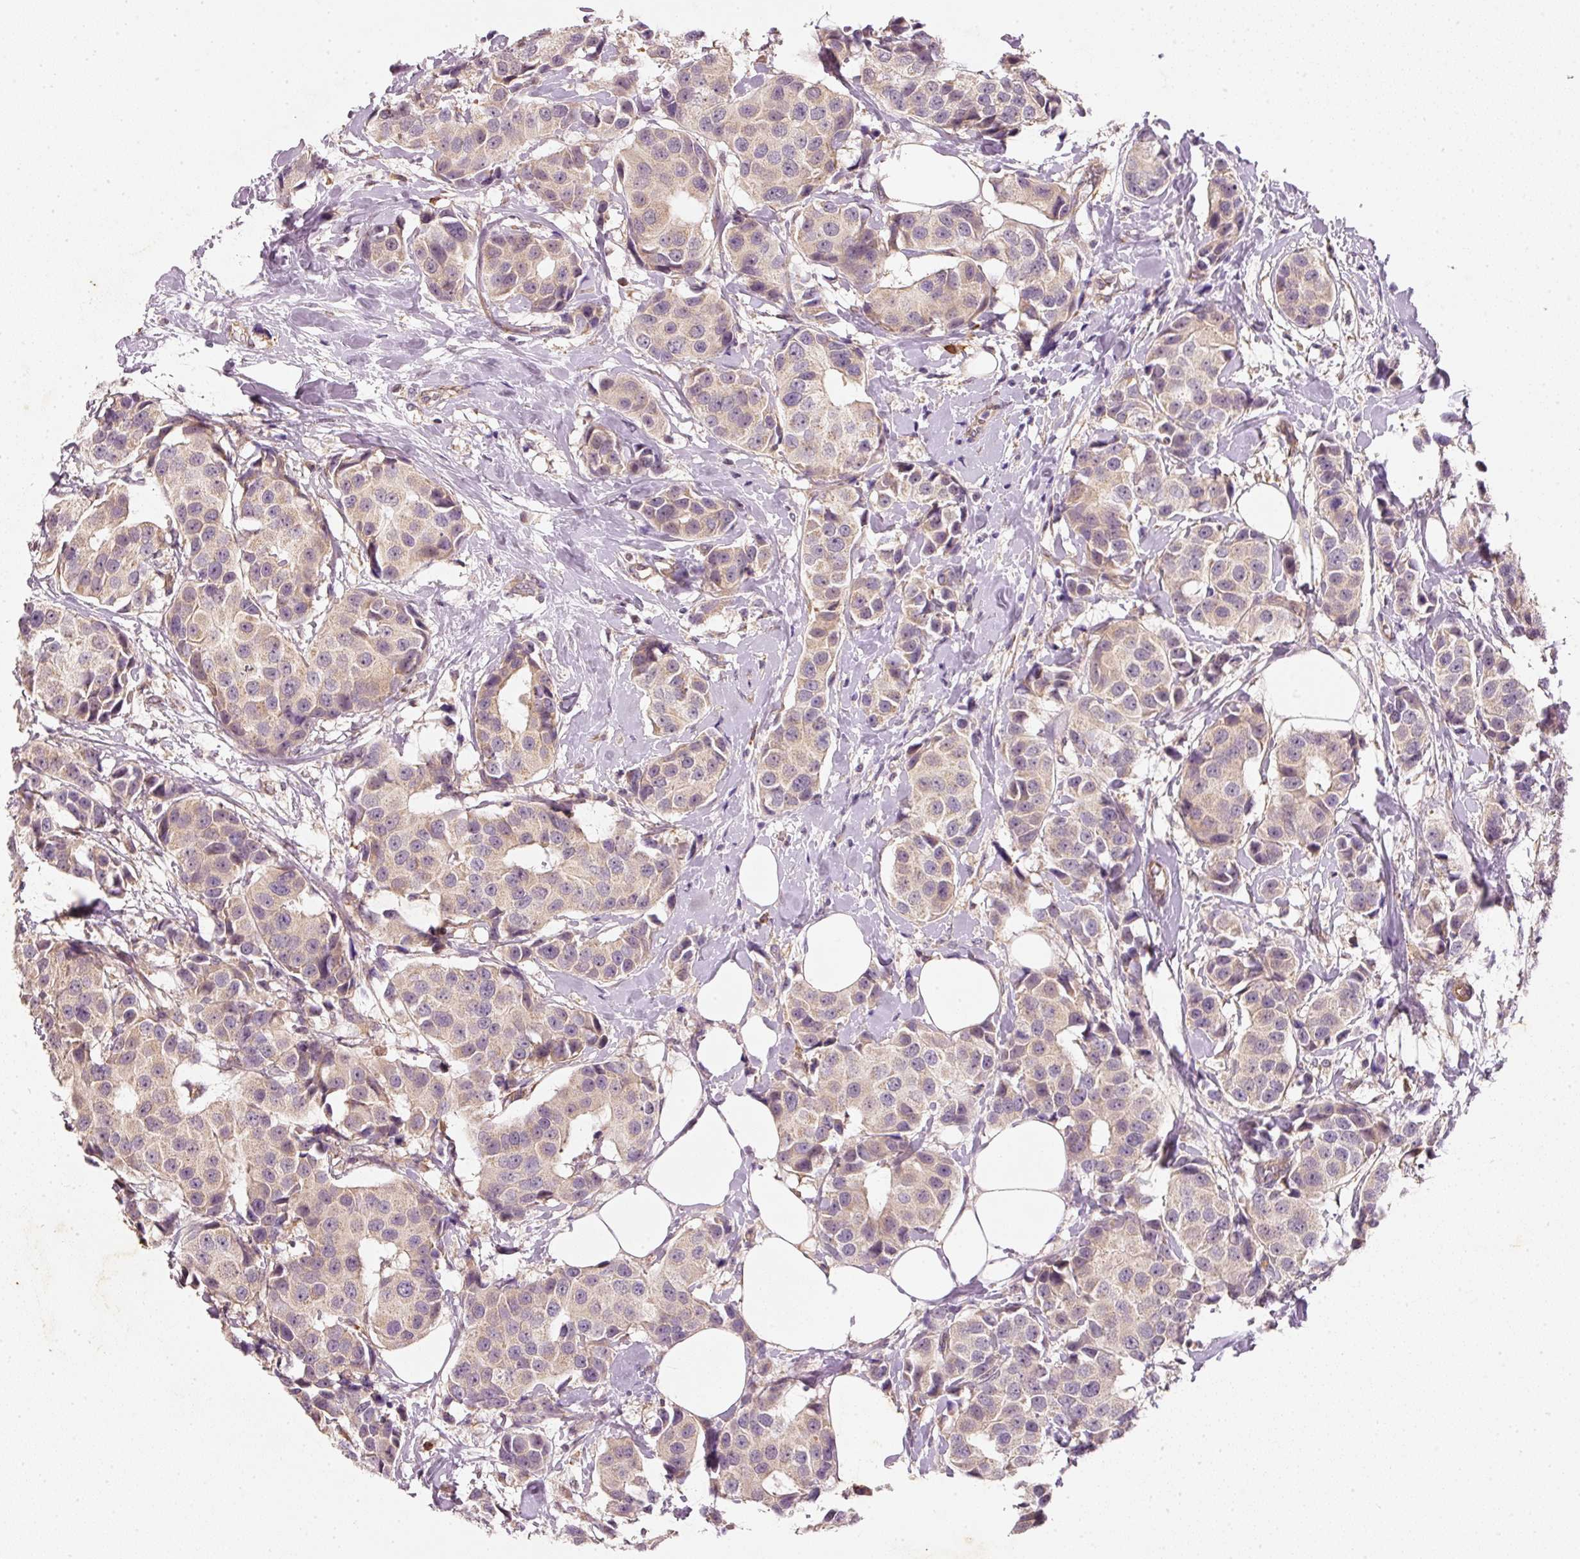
{"staining": {"intensity": "weak", "quantity": ">75%", "location": "cytoplasmic/membranous"}, "tissue": "breast cancer", "cell_type": "Tumor cells", "image_type": "cancer", "snomed": [{"axis": "morphology", "description": "Normal tissue, NOS"}, {"axis": "morphology", "description": "Duct carcinoma"}, {"axis": "topography", "description": "Breast"}], "caption": "A photomicrograph of breast infiltrating ductal carcinoma stained for a protein demonstrates weak cytoplasmic/membranous brown staining in tumor cells.", "gene": "RGL2", "patient": {"sex": "female", "age": 39}}